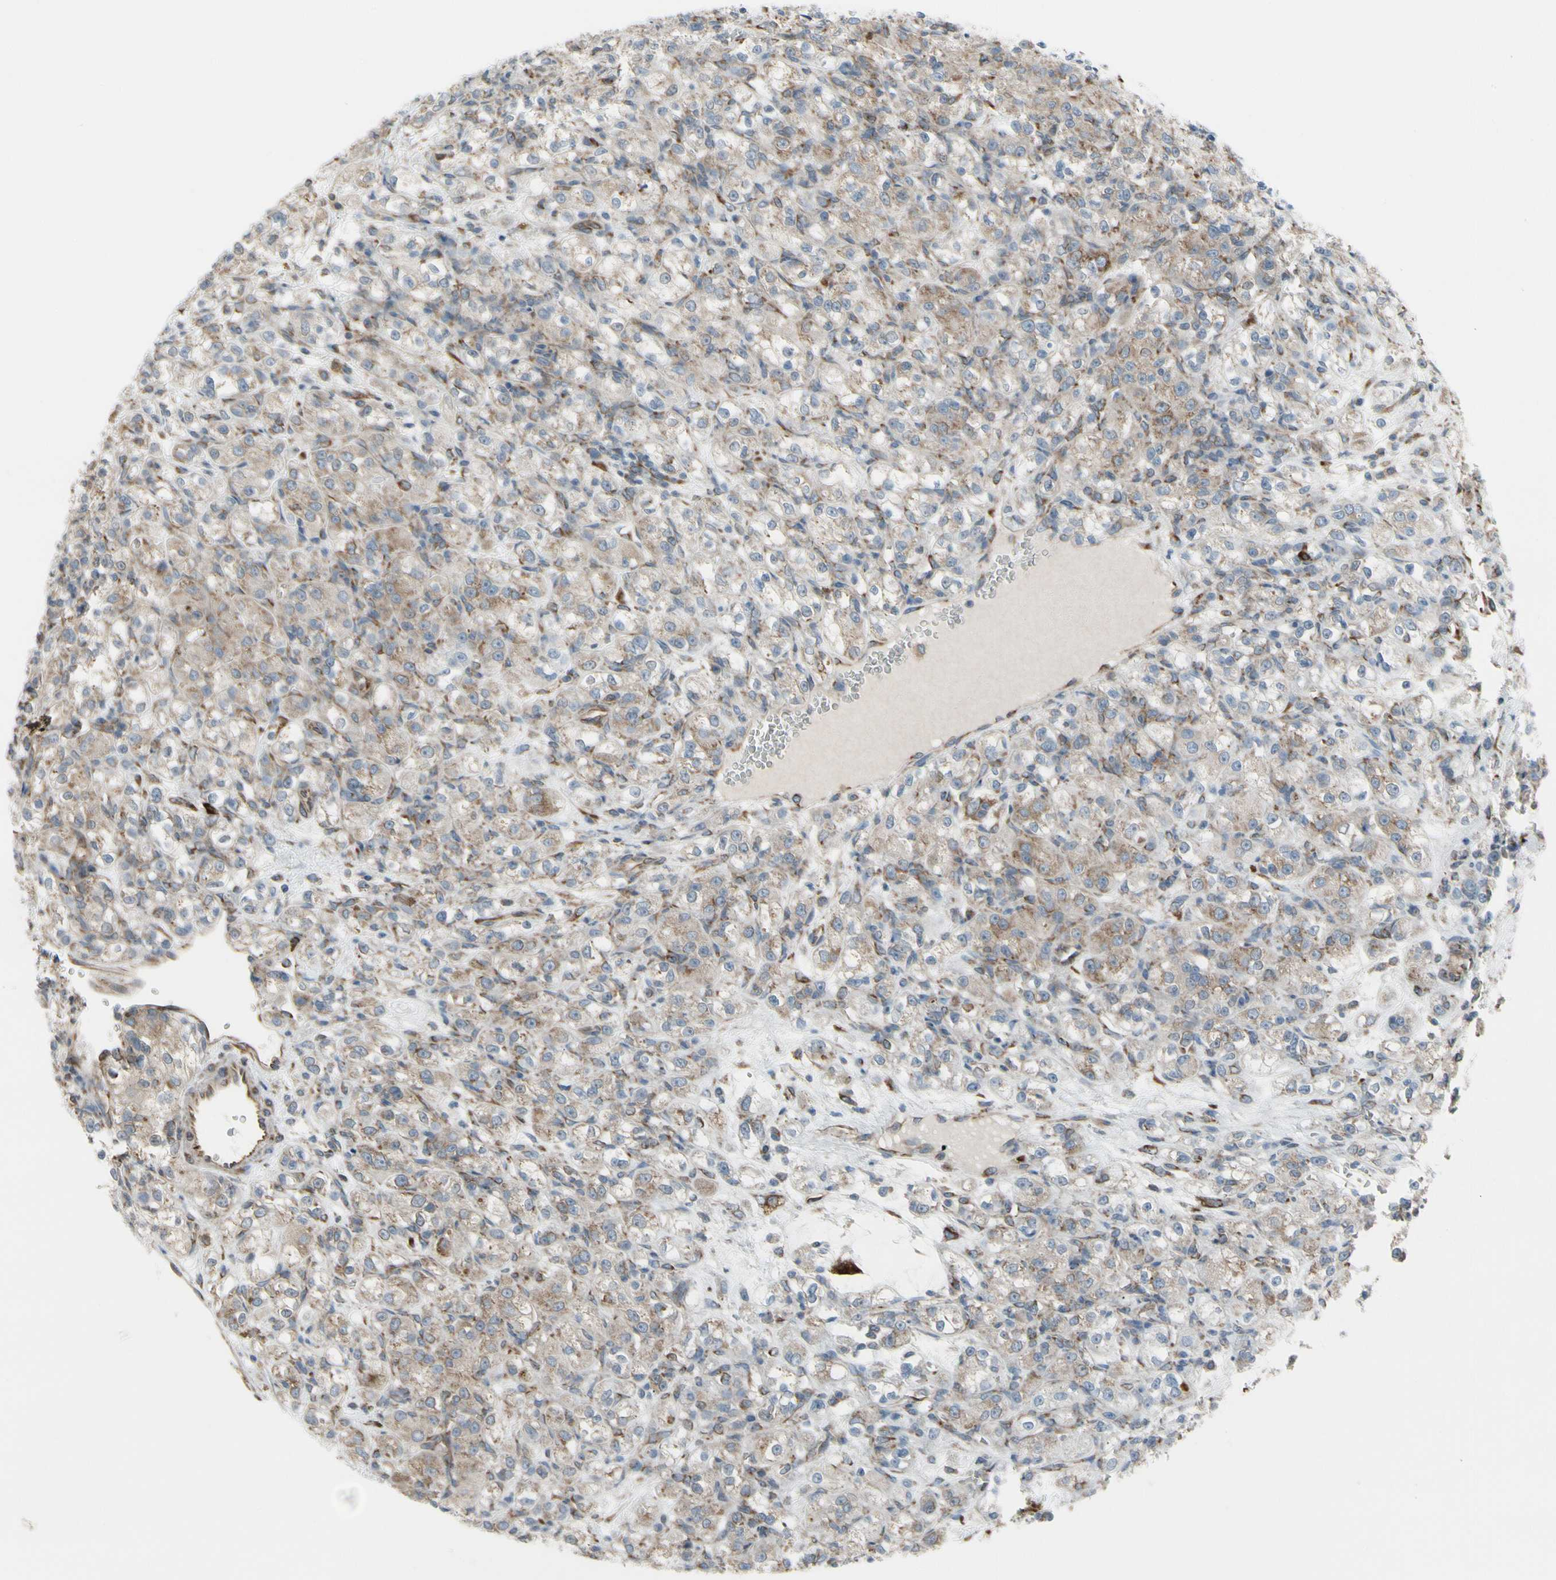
{"staining": {"intensity": "moderate", "quantity": ">75%", "location": "cytoplasmic/membranous"}, "tissue": "renal cancer", "cell_type": "Tumor cells", "image_type": "cancer", "snomed": [{"axis": "morphology", "description": "Normal tissue, NOS"}, {"axis": "morphology", "description": "Adenocarcinoma, NOS"}, {"axis": "topography", "description": "Kidney"}], "caption": "Protein staining displays moderate cytoplasmic/membranous staining in about >75% of tumor cells in renal cancer.", "gene": "FNDC3A", "patient": {"sex": "male", "age": 61}}